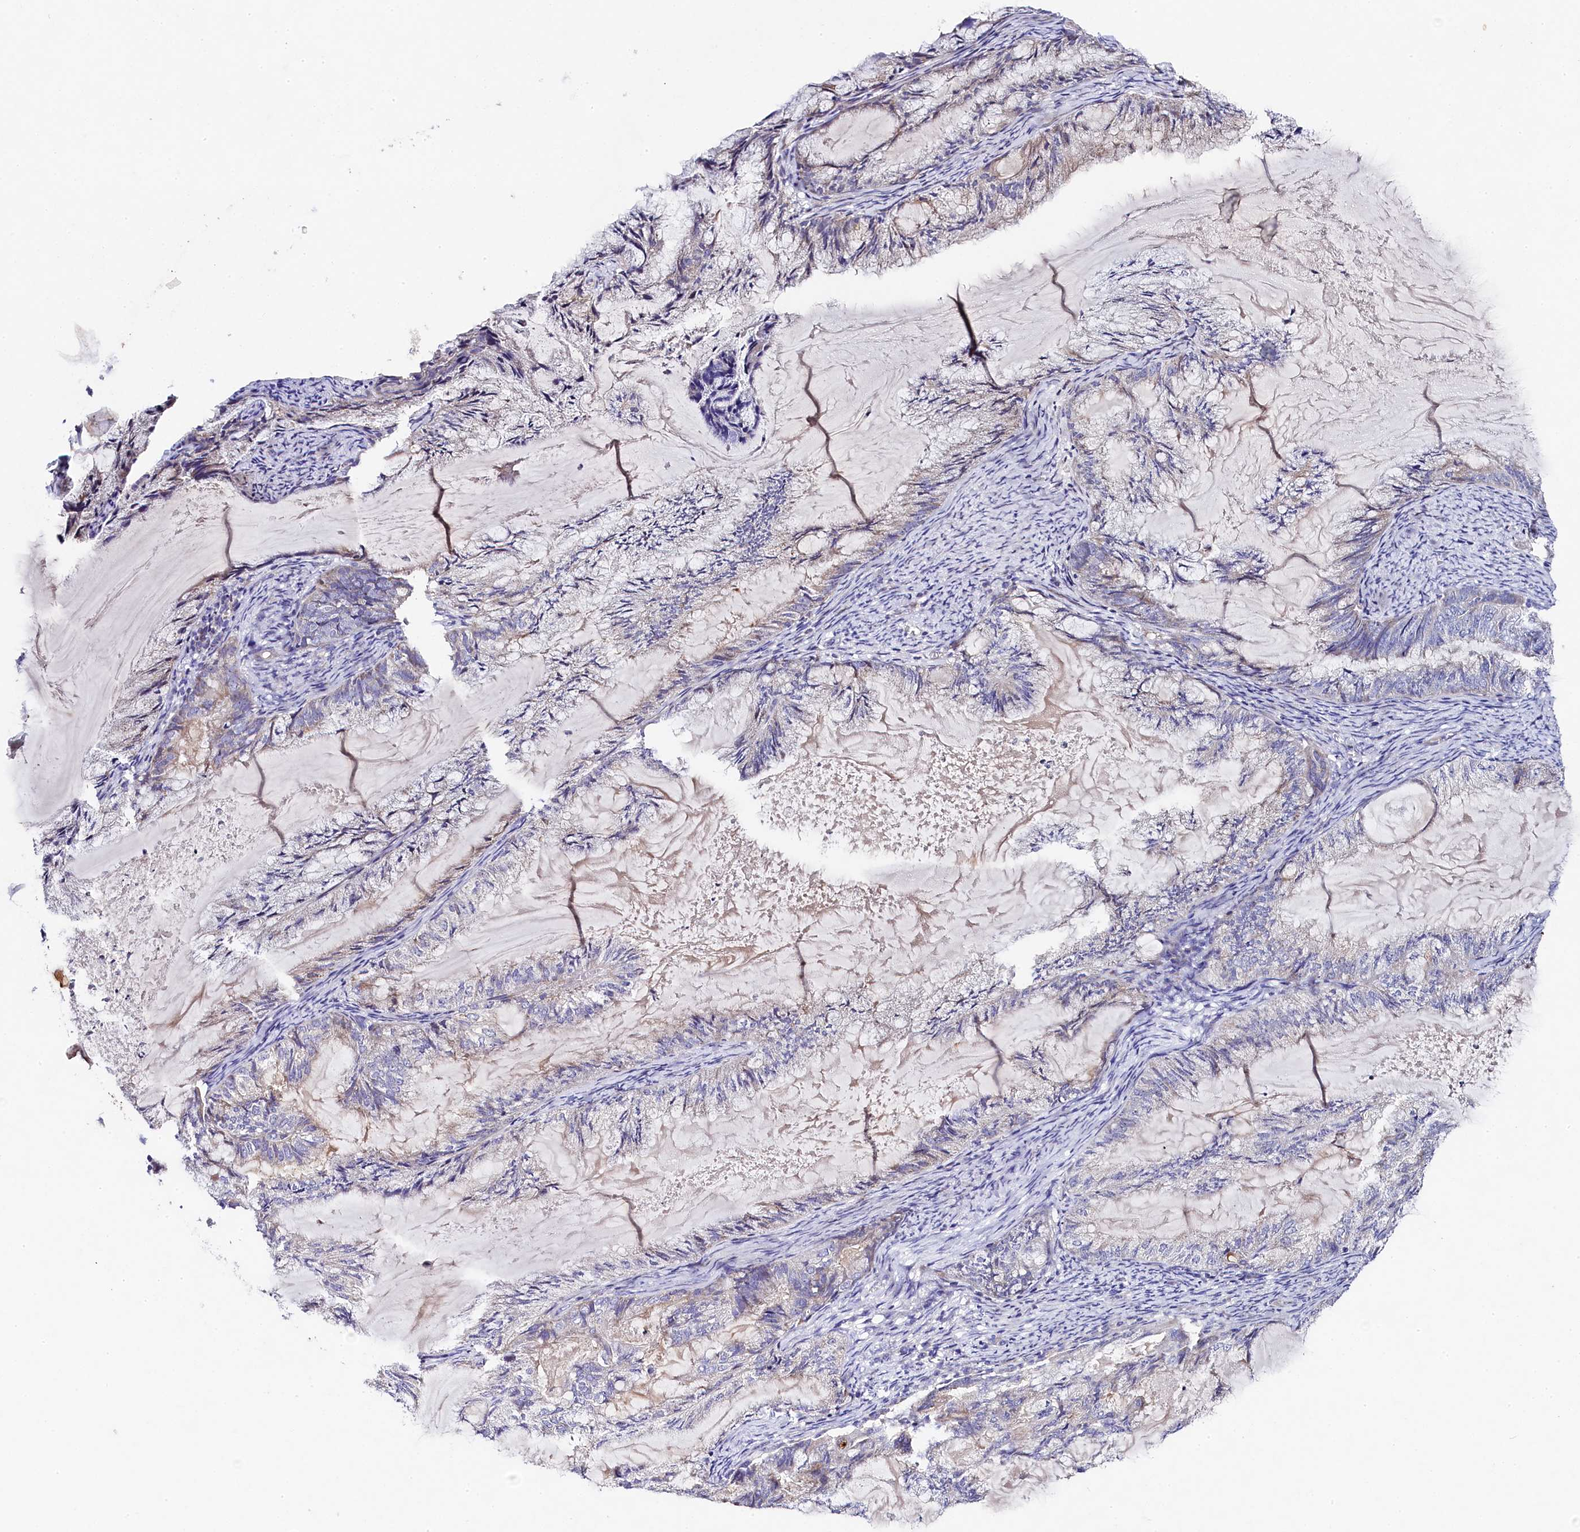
{"staining": {"intensity": "negative", "quantity": "none", "location": "none"}, "tissue": "endometrial cancer", "cell_type": "Tumor cells", "image_type": "cancer", "snomed": [{"axis": "morphology", "description": "Adenocarcinoma, NOS"}, {"axis": "topography", "description": "Endometrium"}], "caption": "The photomicrograph reveals no significant positivity in tumor cells of endometrial cancer (adenocarcinoma).", "gene": "FXYD6", "patient": {"sex": "female", "age": 86}}